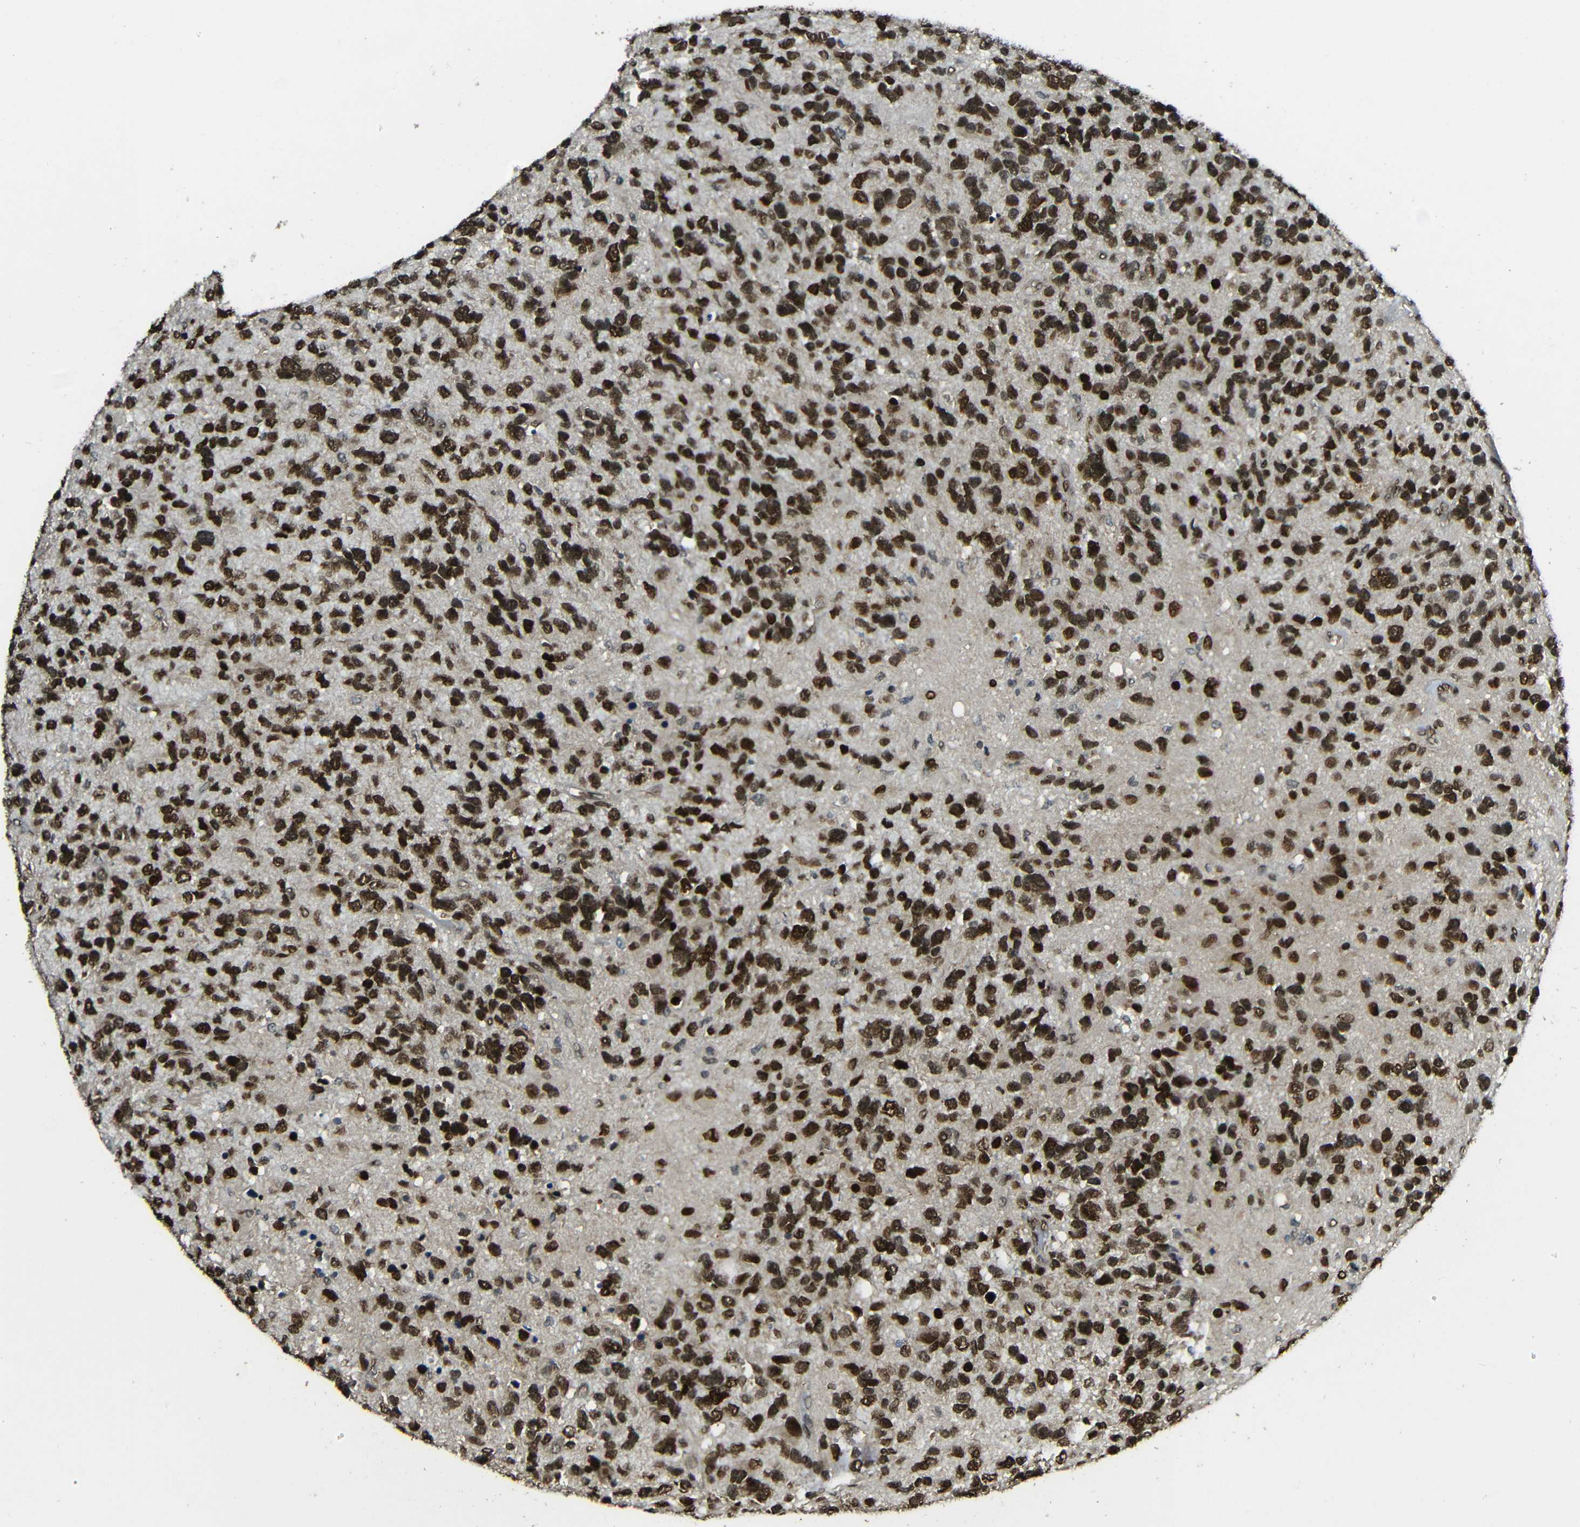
{"staining": {"intensity": "strong", "quantity": ">75%", "location": "cytoplasmic/membranous,nuclear"}, "tissue": "glioma", "cell_type": "Tumor cells", "image_type": "cancer", "snomed": [{"axis": "morphology", "description": "Glioma, malignant, High grade"}, {"axis": "topography", "description": "Brain"}], "caption": "This image demonstrates high-grade glioma (malignant) stained with IHC to label a protein in brown. The cytoplasmic/membranous and nuclear of tumor cells show strong positivity for the protein. Nuclei are counter-stained blue.", "gene": "PSIP1", "patient": {"sex": "female", "age": 58}}